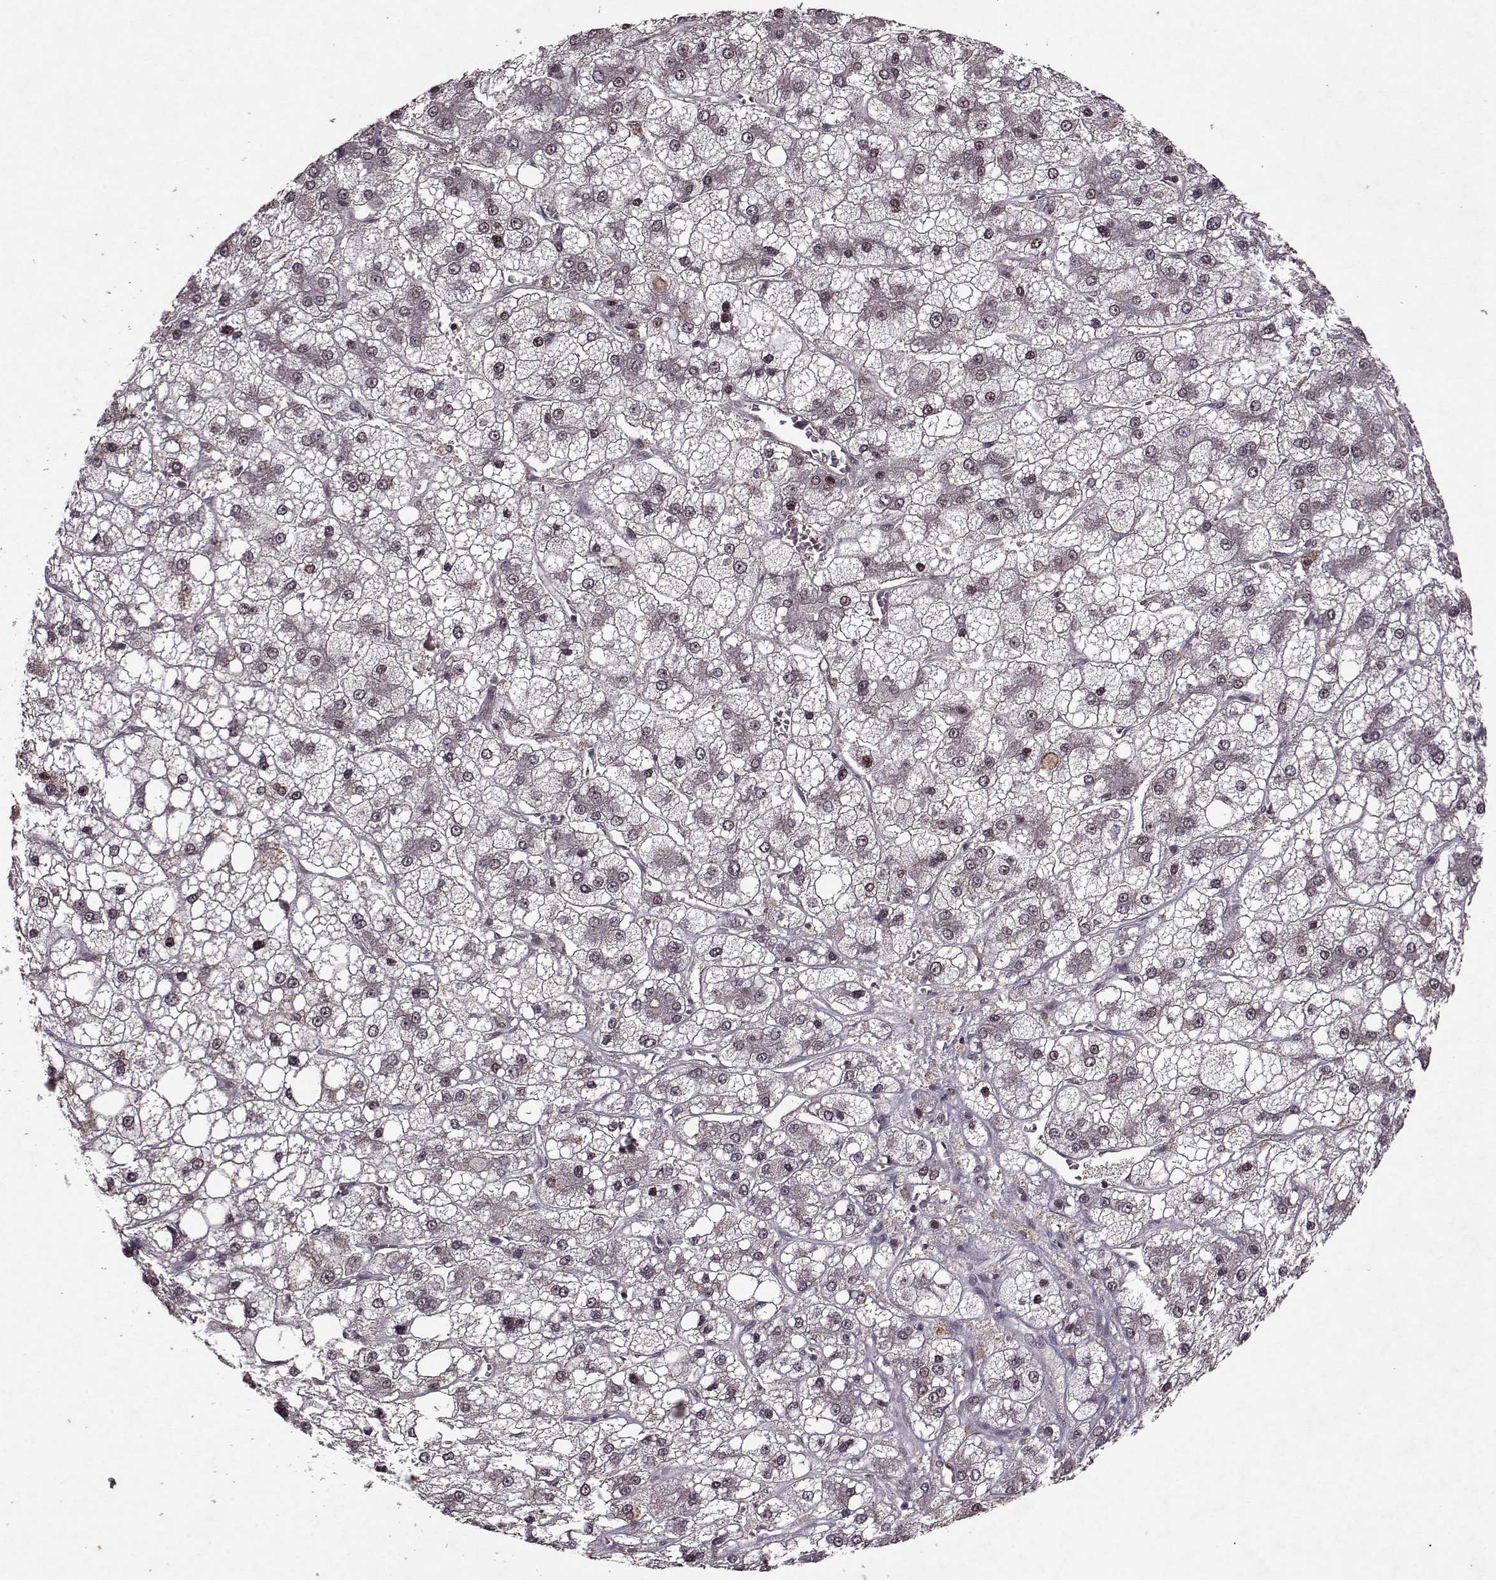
{"staining": {"intensity": "negative", "quantity": "none", "location": "none"}, "tissue": "liver cancer", "cell_type": "Tumor cells", "image_type": "cancer", "snomed": [{"axis": "morphology", "description": "Carcinoma, Hepatocellular, NOS"}, {"axis": "topography", "description": "Liver"}], "caption": "Tumor cells are negative for brown protein staining in liver cancer (hepatocellular carcinoma).", "gene": "PSMA7", "patient": {"sex": "male", "age": 73}}